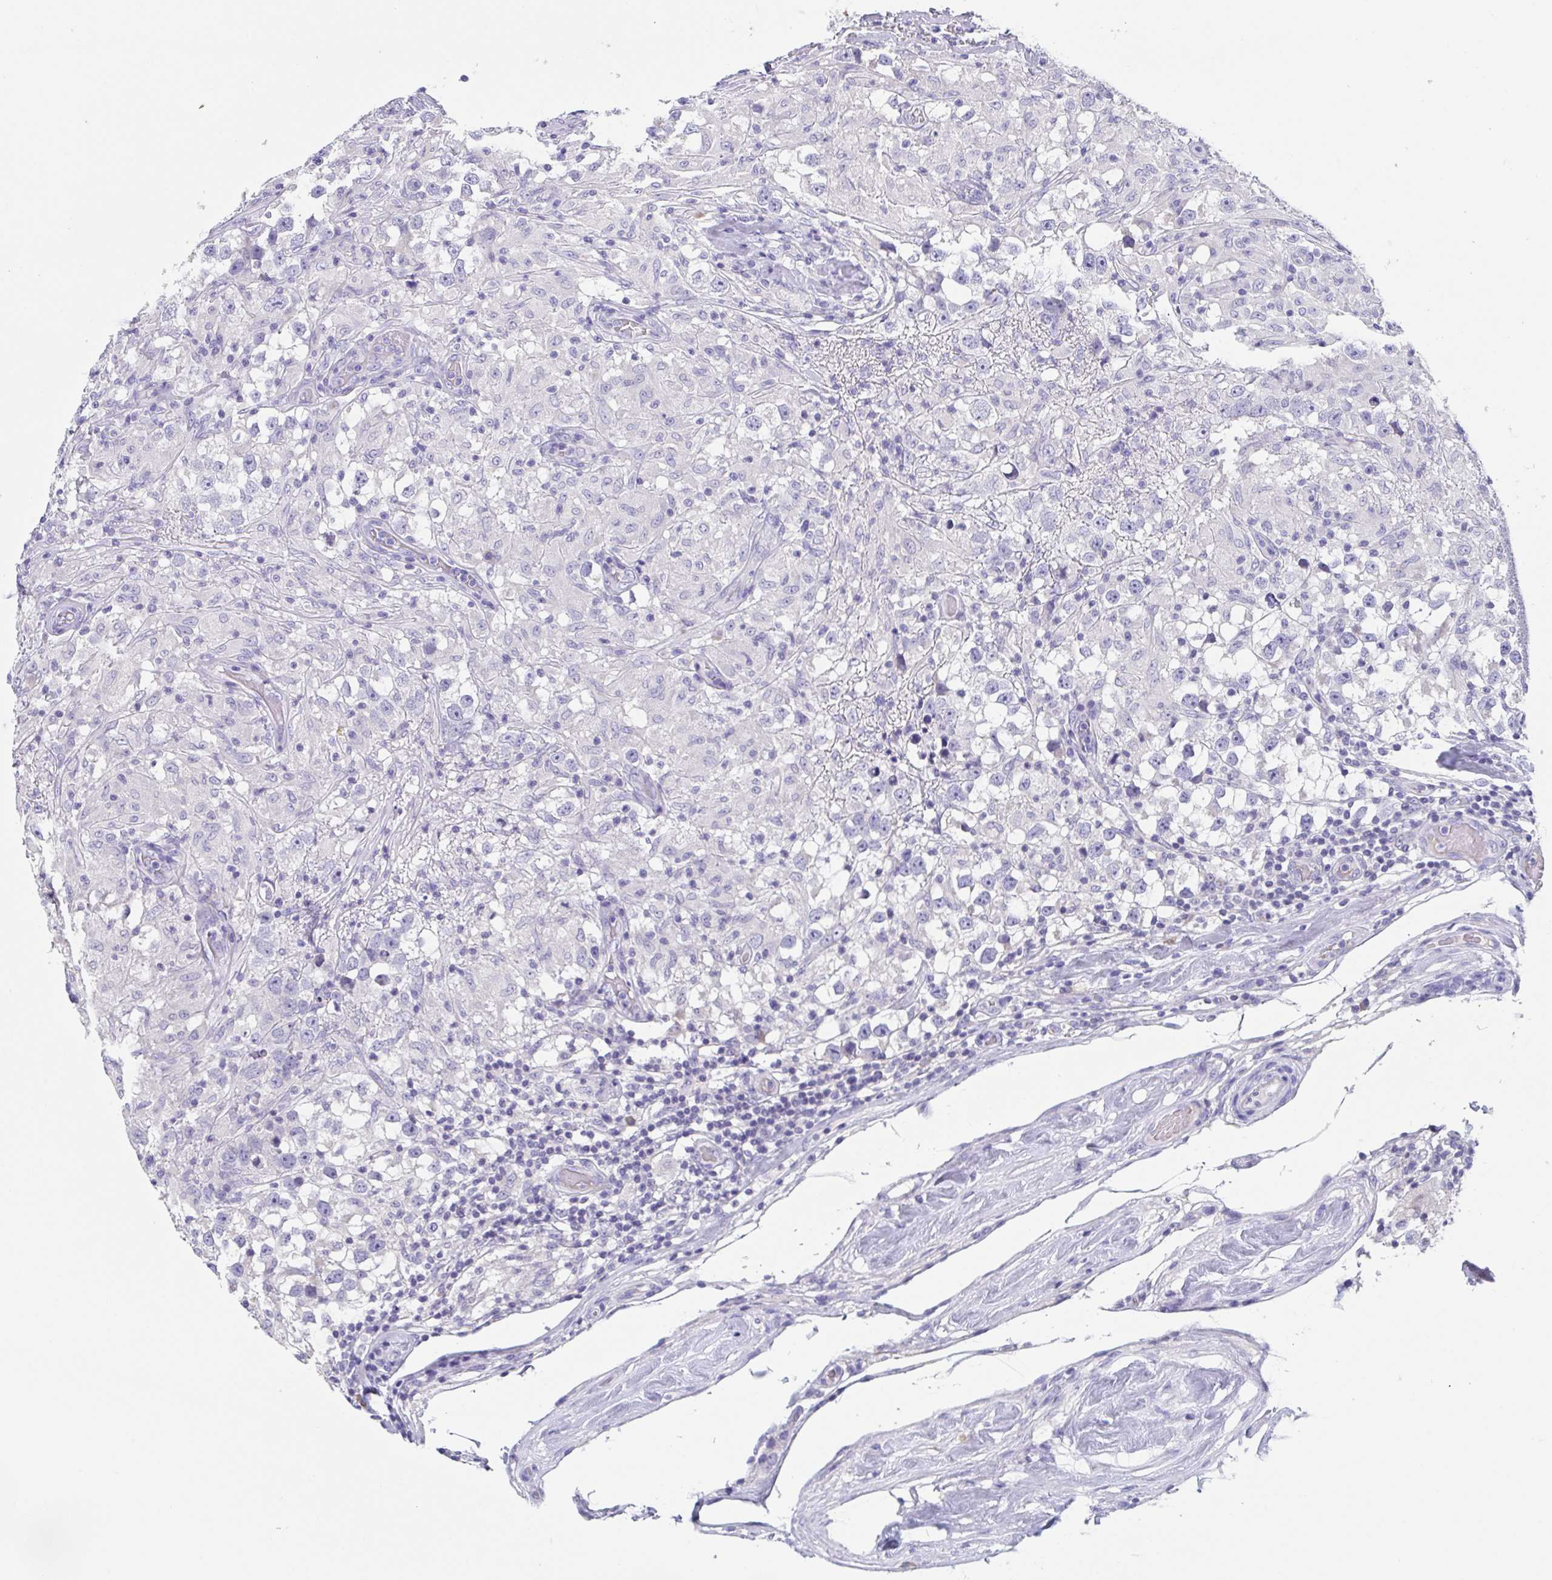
{"staining": {"intensity": "negative", "quantity": "none", "location": "none"}, "tissue": "testis cancer", "cell_type": "Tumor cells", "image_type": "cancer", "snomed": [{"axis": "morphology", "description": "Seminoma, NOS"}, {"axis": "topography", "description": "Testis"}], "caption": "This is a micrograph of IHC staining of seminoma (testis), which shows no expression in tumor cells. (DAB (3,3'-diaminobenzidine) immunohistochemistry, high magnification).", "gene": "LRRC58", "patient": {"sex": "male", "age": 46}}